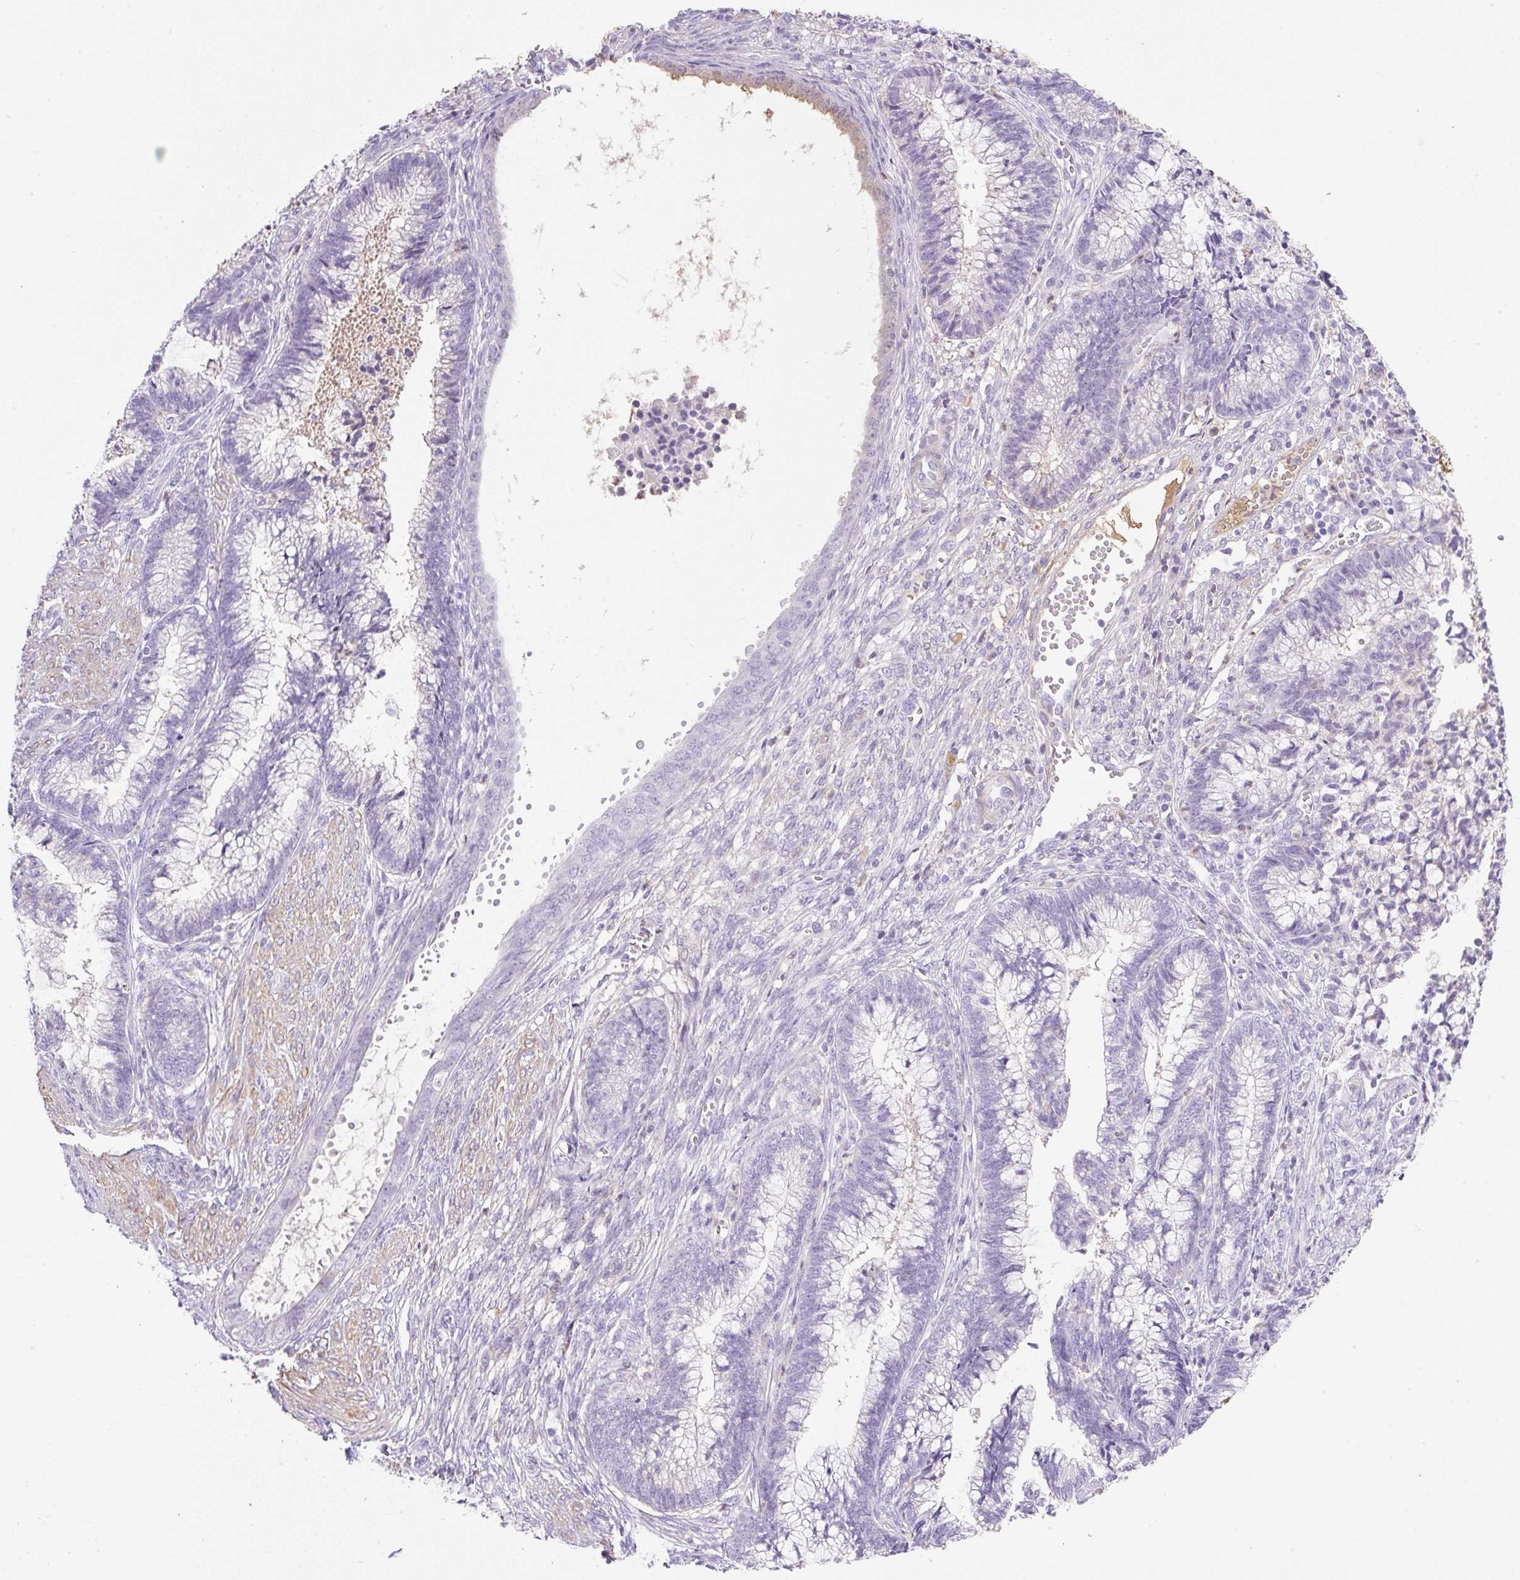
{"staining": {"intensity": "negative", "quantity": "none", "location": "none"}, "tissue": "cervical cancer", "cell_type": "Tumor cells", "image_type": "cancer", "snomed": [{"axis": "morphology", "description": "Adenocarcinoma, NOS"}, {"axis": "topography", "description": "Cervix"}], "caption": "A histopathology image of human cervical adenocarcinoma is negative for staining in tumor cells.", "gene": "TDRD15", "patient": {"sex": "female", "age": 44}}